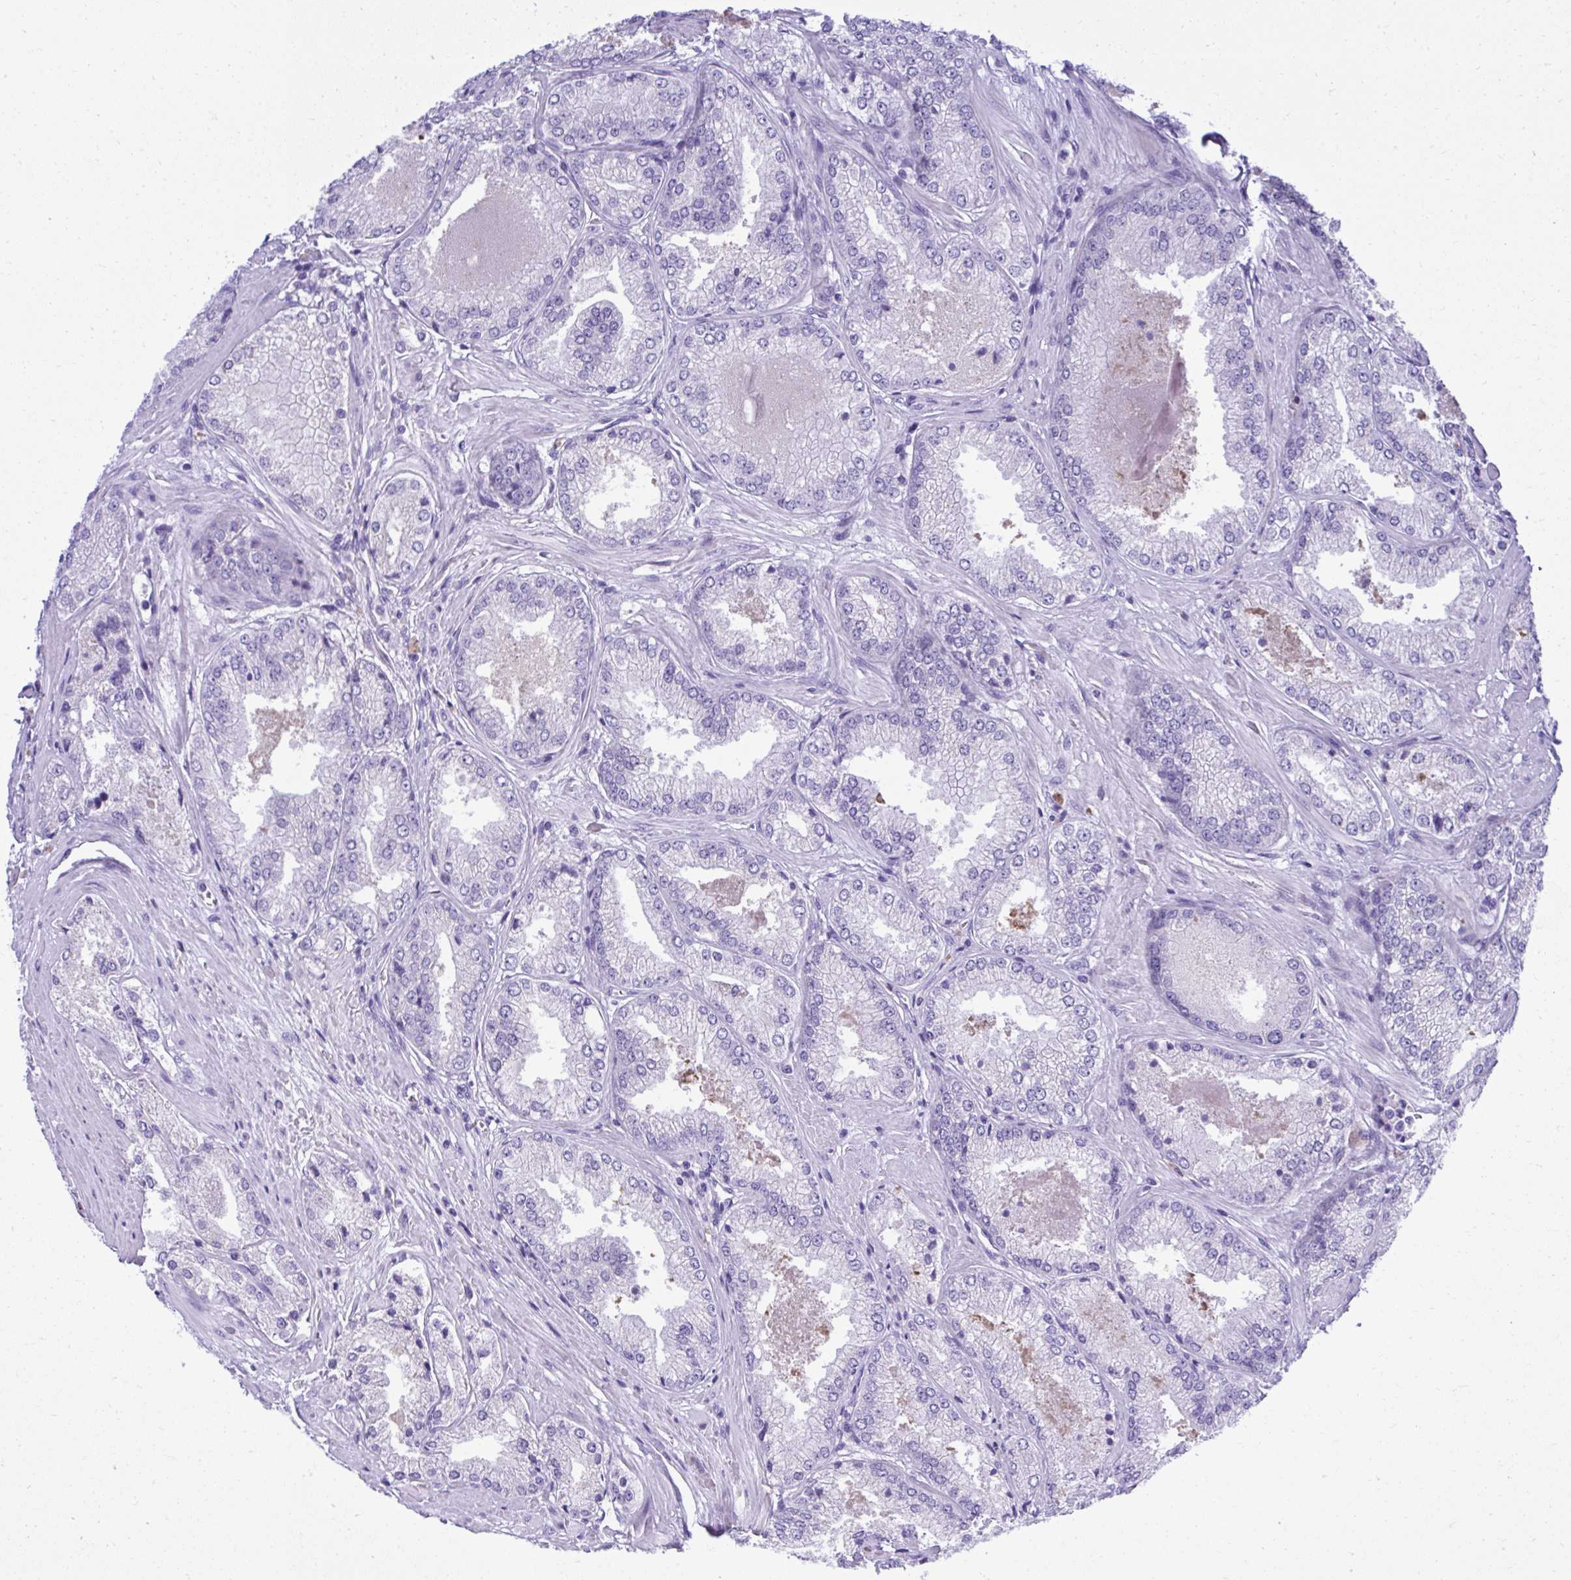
{"staining": {"intensity": "negative", "quantity": "none", "location": "none"}, "tissue": "prostate cancer", "cell_type": "Tumor cells", "image_type": "cancer", "snomed": [{"axis": "morphology", "description": "Adenocarcinoma, Low grade"}, {"axis": "topography", "description": "Prostate"}], "caption": "Tumor cells are negative for protein expression in human prostate adenocarcinoma (low-grade).", "gene": "ST6GALNAC3", "patient": {"sex": "male", "age": 68}}